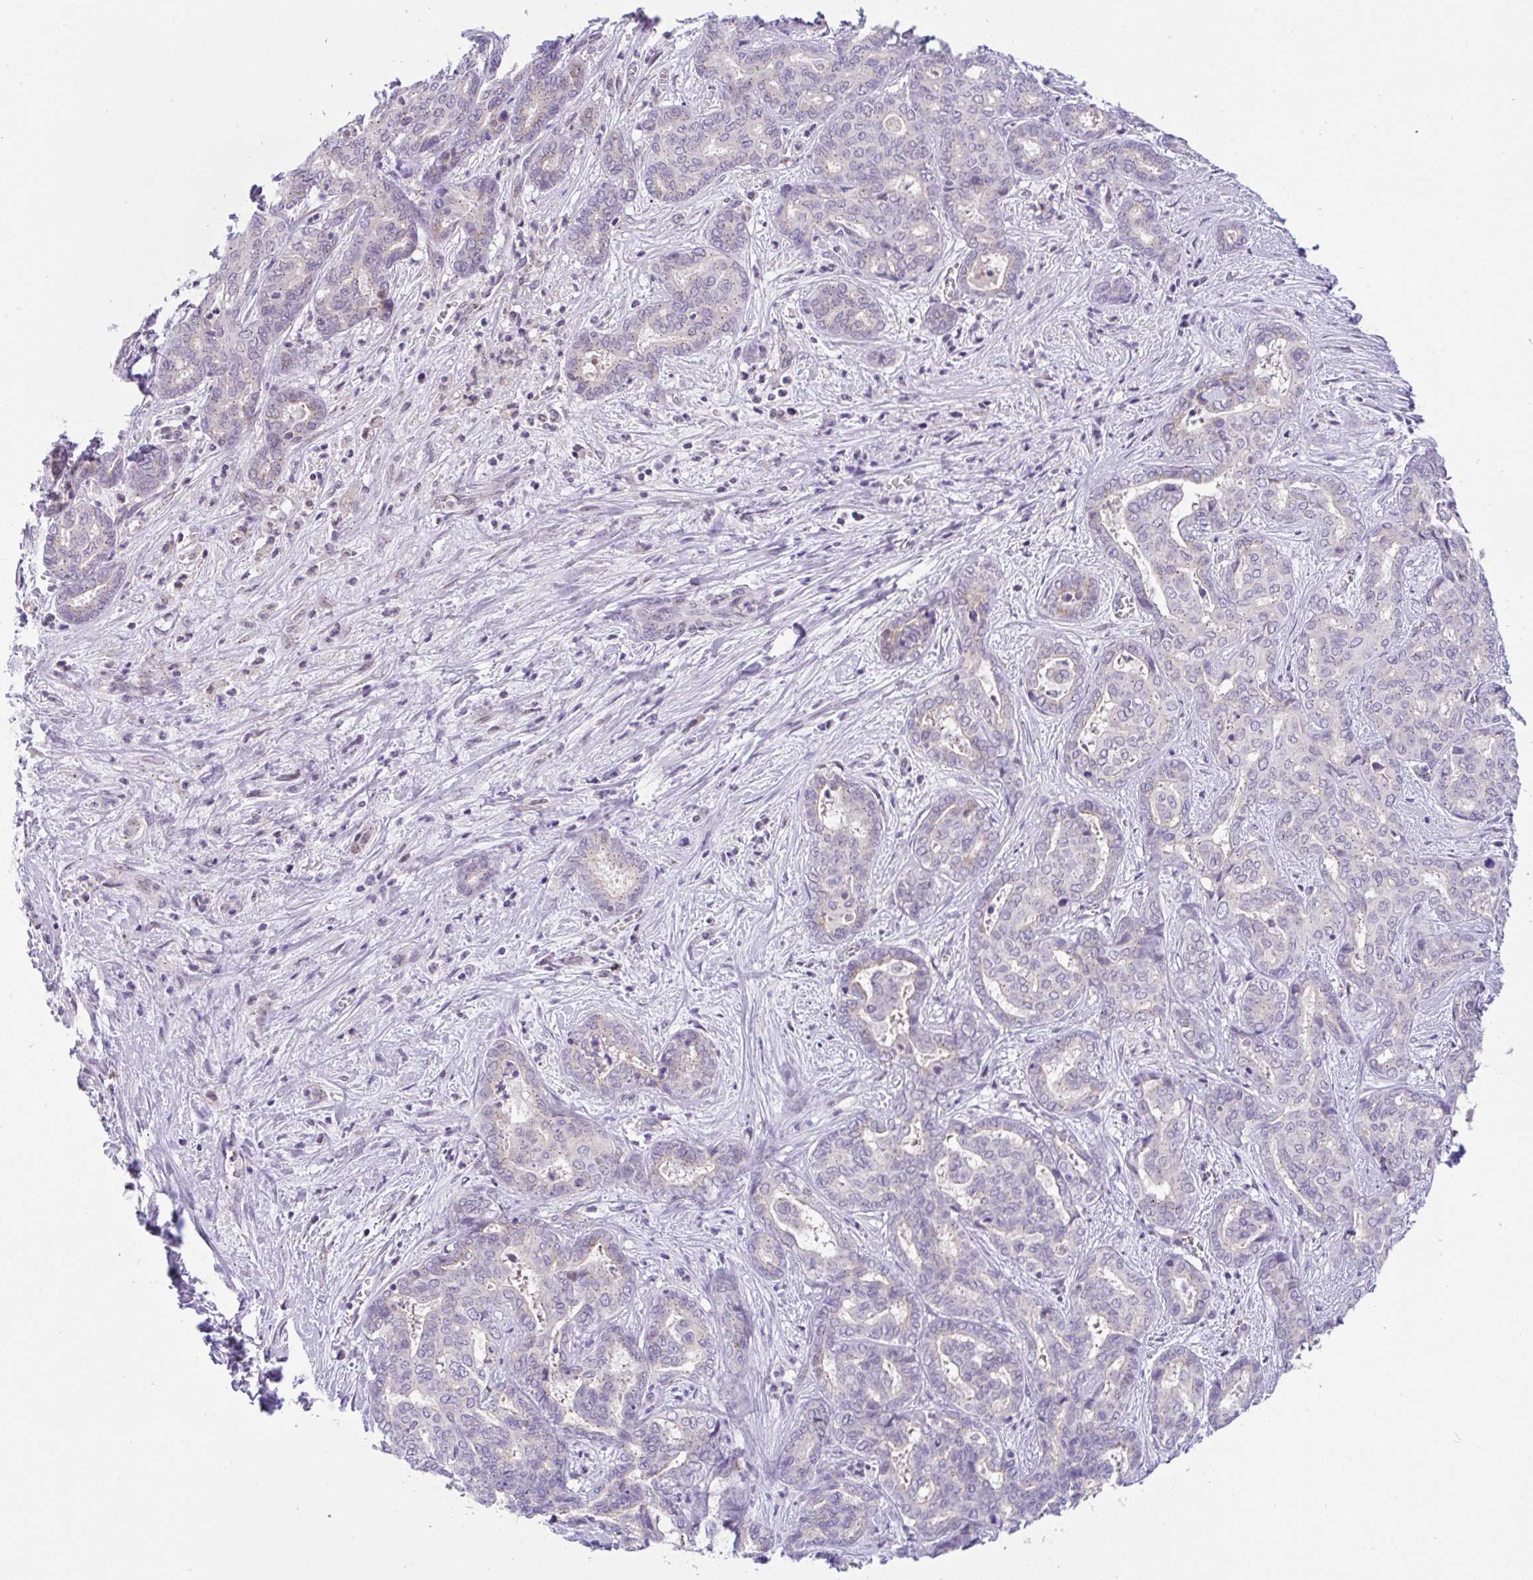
{"staining": {"intensity": "weak", "quantity": "<25%", "location": "cytoplasmic/membranous,nuclear"}, "tissue": "liver cancer", "cell_type": "Tumor cells", "image_type": "cancer", "snomed": [{"axis": "morphology", "description": "Cholangiocarcinoma"}, {"axis": "topography", "description": "Liver"}], "caption": "Immunohistochemistry (IHC) micrograph of neoplastic tissue: human liver cholangiocarcinoma stained with DAB shows no significant protein staining in tumor cells.", "gene": "FAM177A1", "patient": {"sex": "female", "age": 64}}